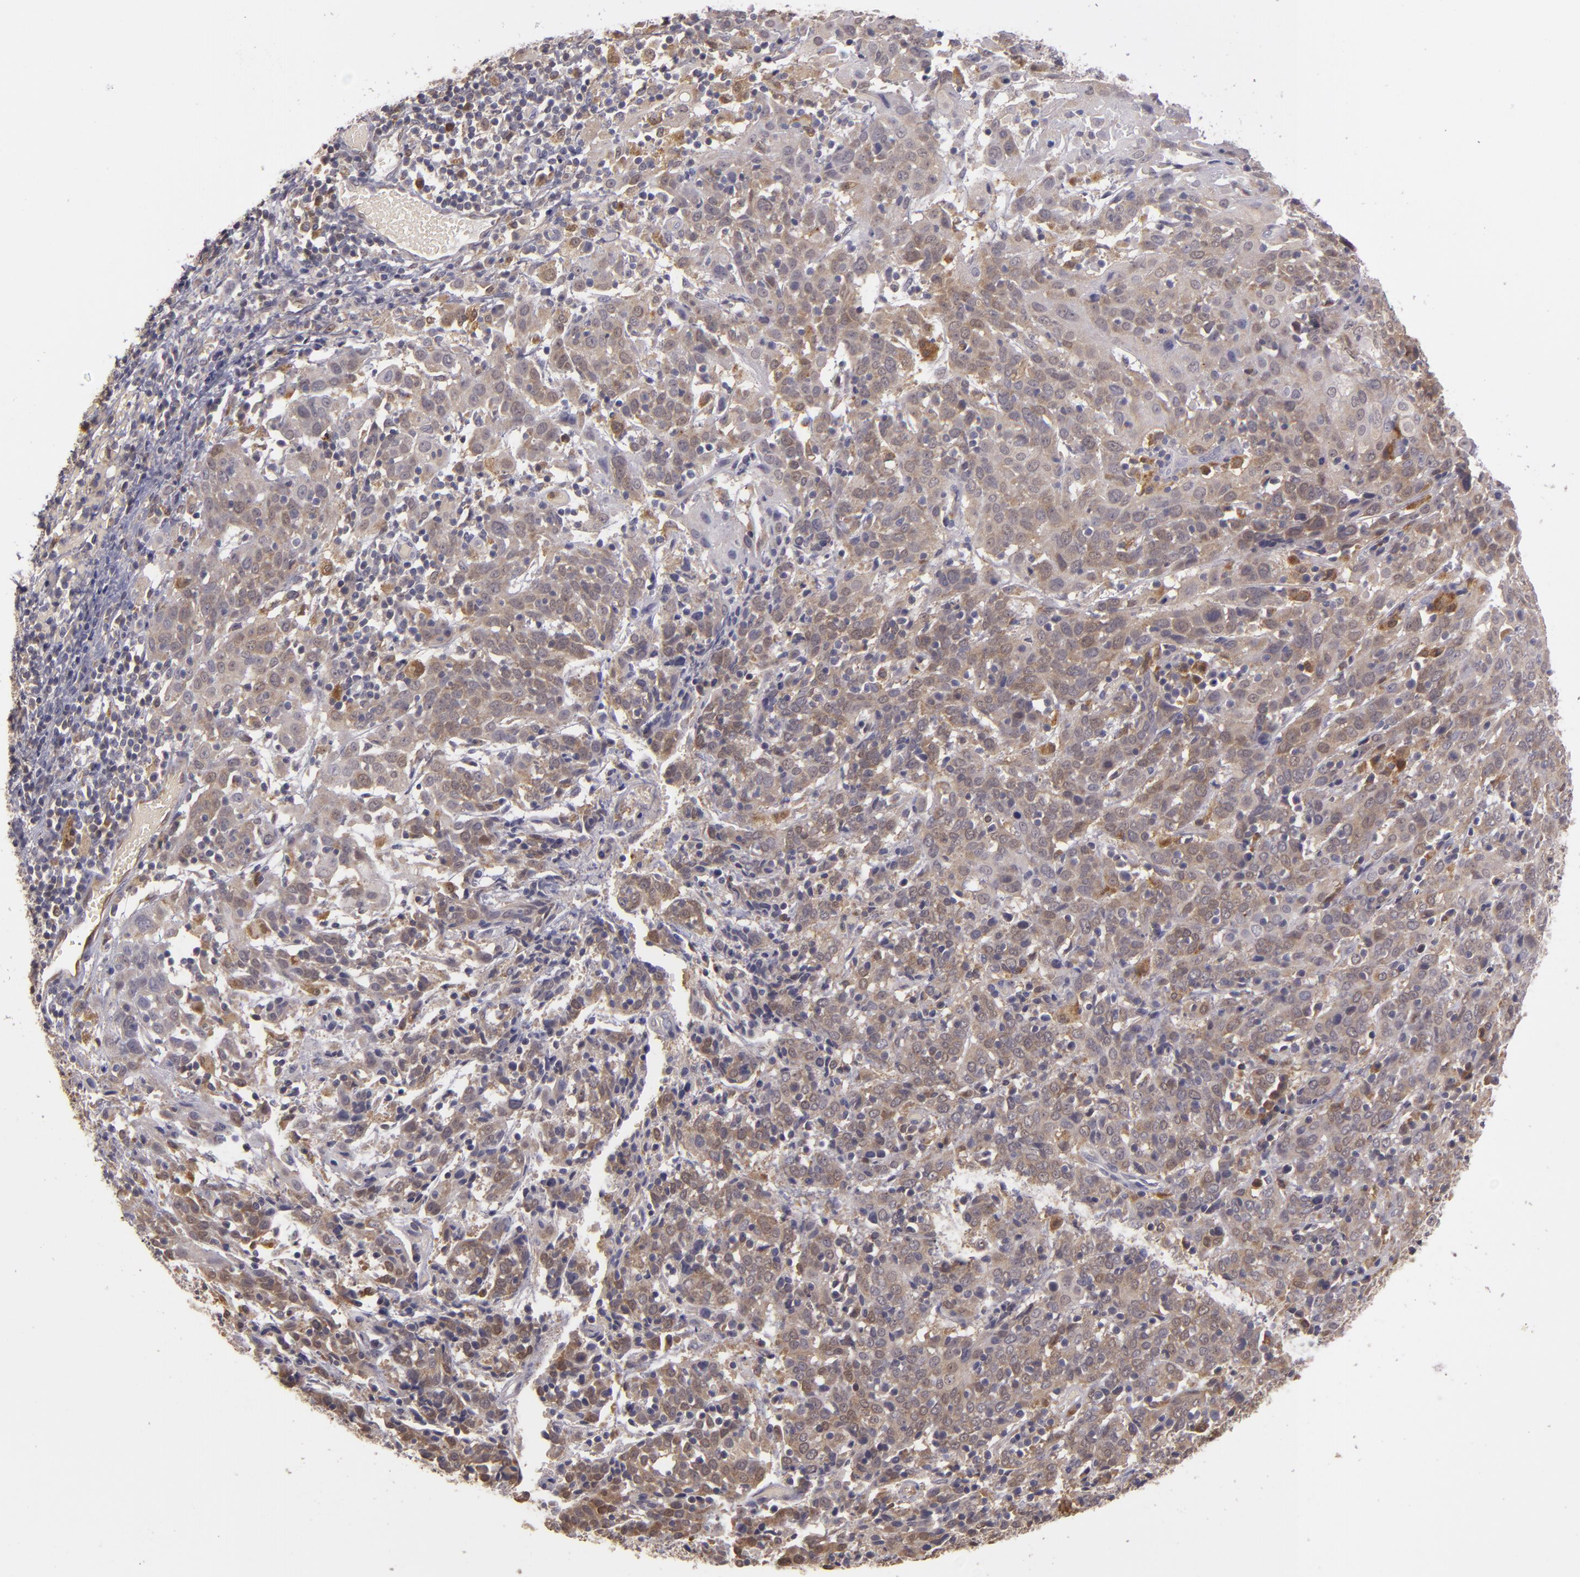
{"staining": {"intensity": "weak", "quantity": "25%-75%", "location": "cytoplasmic/membranous"}, "tissue": "cervical cancer", "cell_type": "Tumor cells", "image_type": "cancer", "snomed": [{"axis": "morphology", "description": "Normal tissue, NOS"}, {"axis": "morphology", "description": "Squamous cell carcinoma, NOS"}, {"axis": "topography", "description": "Cervix"}], "caption": "The micrograph exhibits a brown stain indicating the presence of a protein in the cytoplasmic/membranous of tumor cells in cervical cancer.", "gene": "FHIT", "patient": {"sex": "female", "age": 67}}